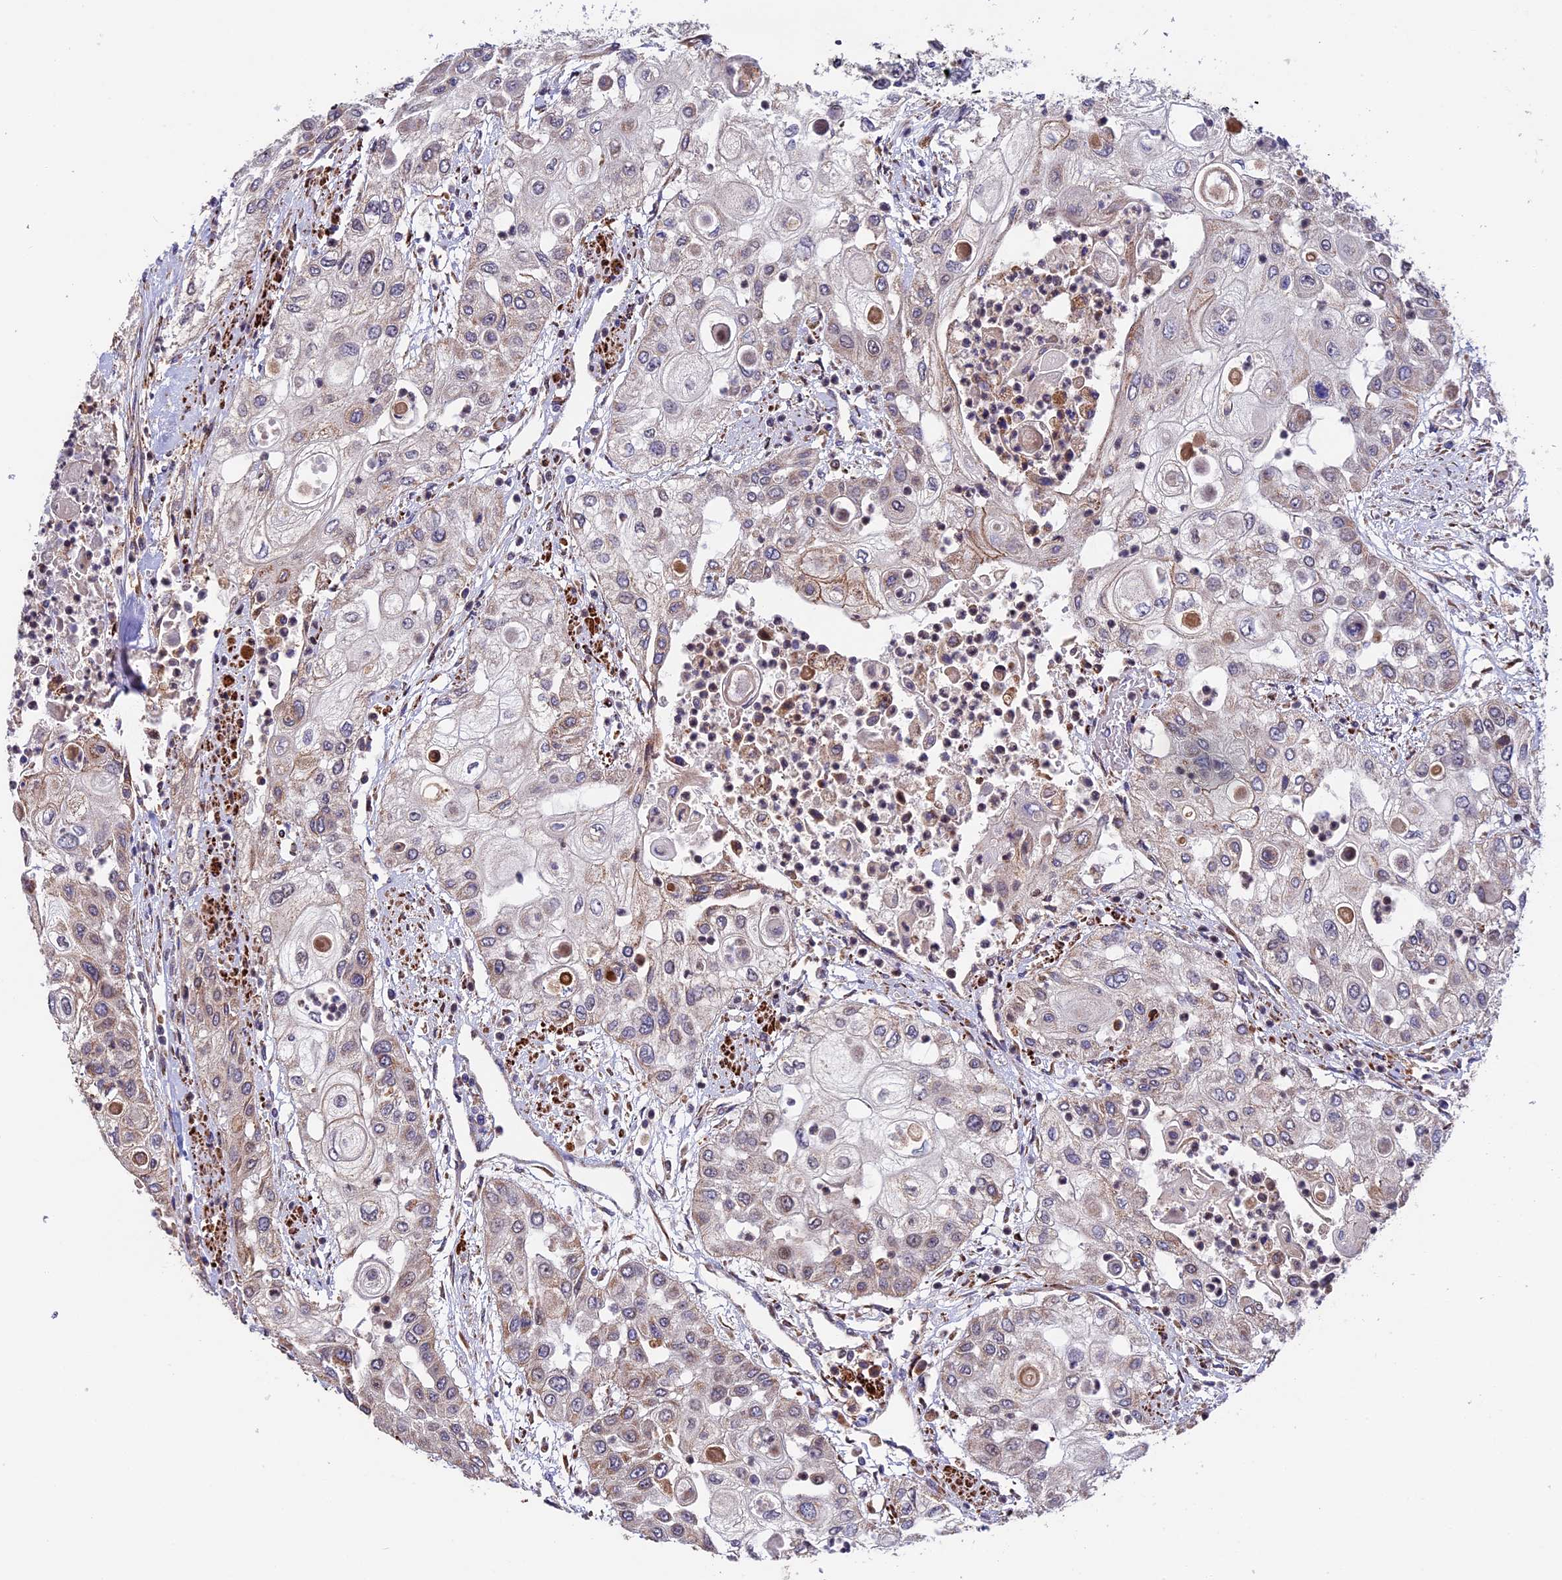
{"staining": {"intensity": "weak", "quantity": "25%-75%", "location": "cytoplasmic/membranous"}, "tissue": "urothelial cancer", "cell_type": "Tumor cells", "image_type": "cancer", "snomed": [{"axis": "morphology", "description": "Urothelial carcinoma, High grade"}, {"axis": "topography", "description": "Urinary bladder"}], "caption": "Urothelial carcinoma (high-grade) stained with IHC demonstrates weak cytoplasmic/membranous expression in approximately 25%-75% of tumor cells.", "gene": "RNF17", "patient": {"sex": "female", "age": 79}}